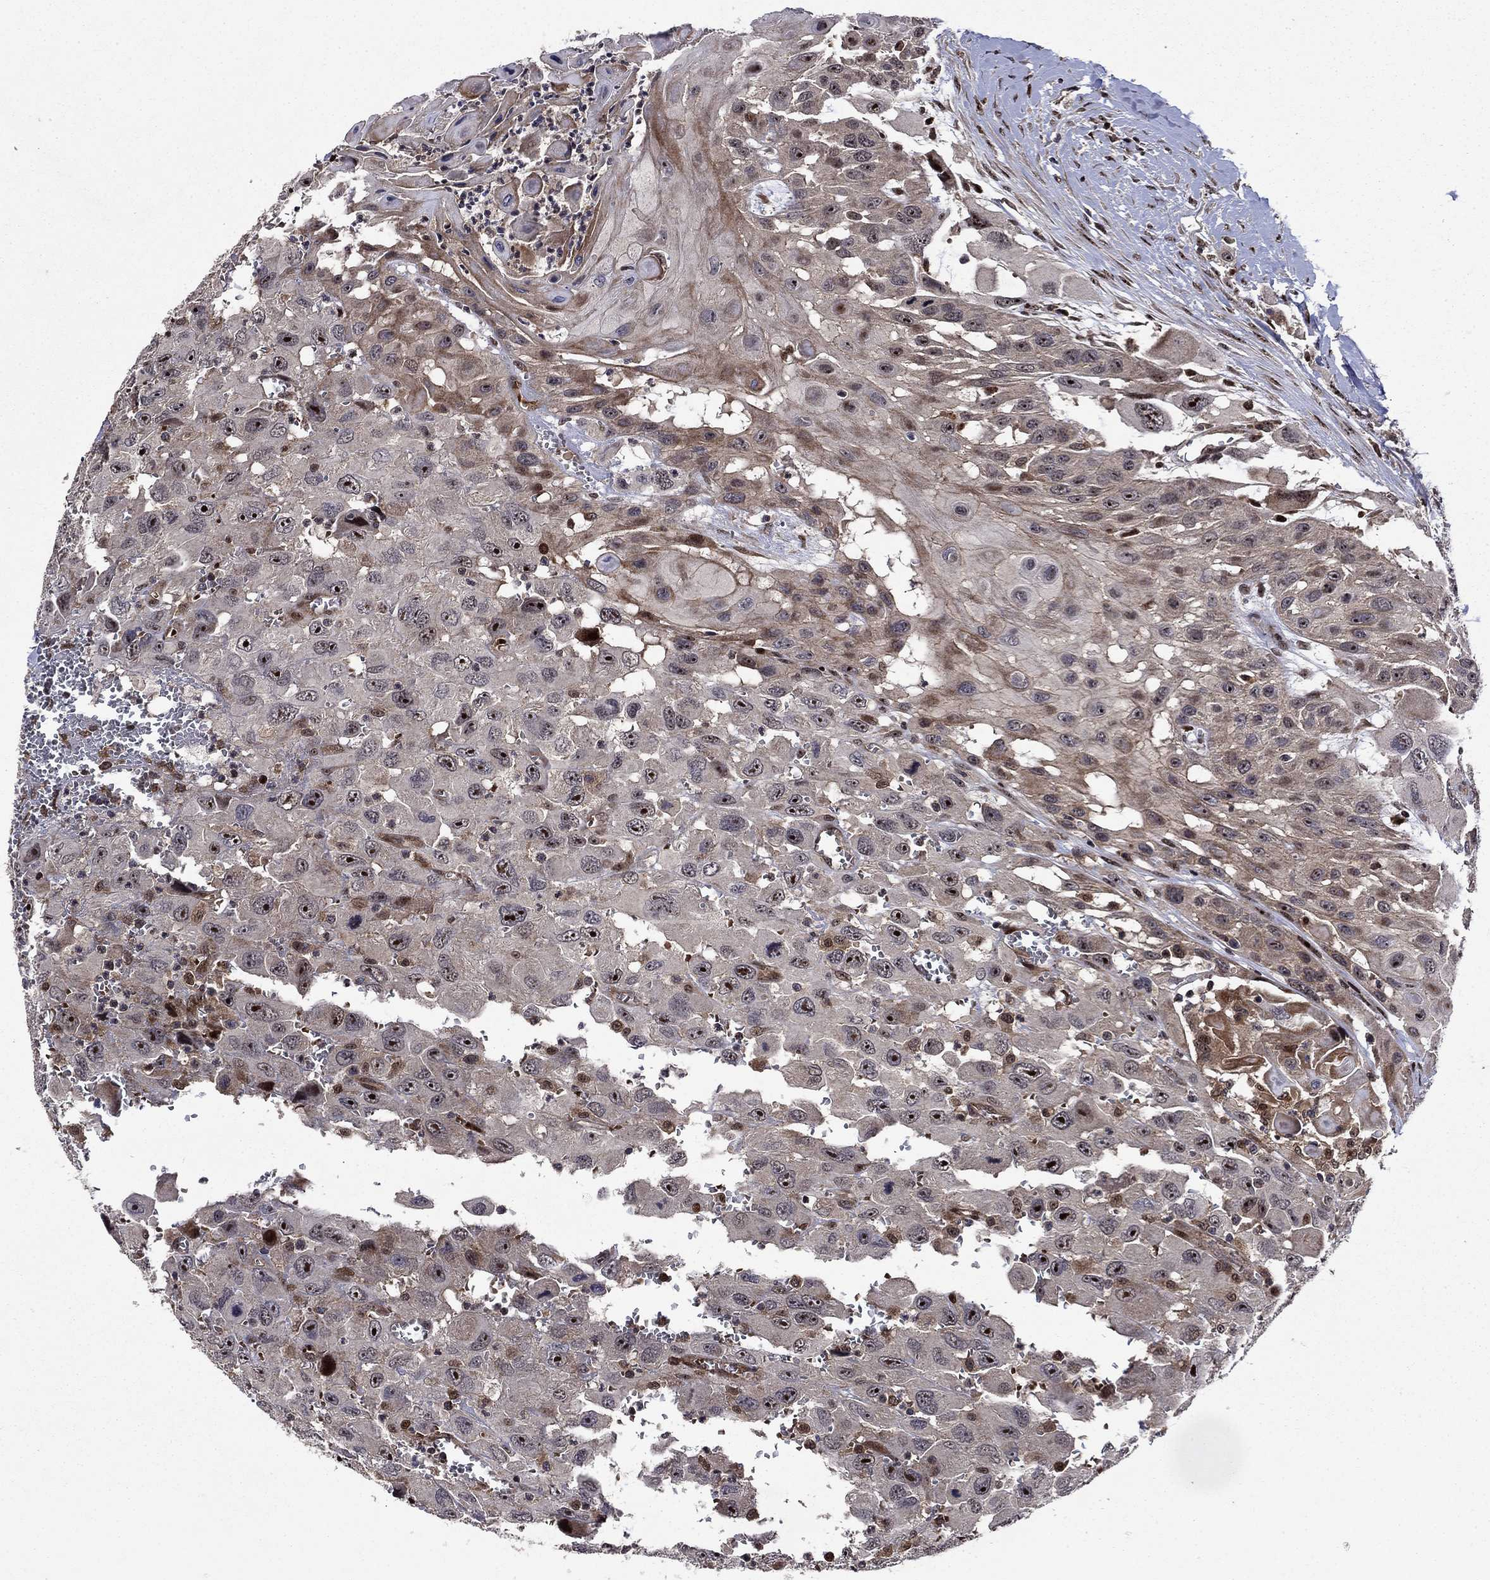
{"staining": {"intensity": "strong", "quantity": "25%-75%", "location": "nuclear"}, "tissue": "head and neck cancer", "cell_type": "Tumor cells", "image_type": "cancer", "snomed": [{"axis": "morphology", "description": "Squamous cell carcinoma, NOS"}, {"axis": "morphology", "description": "Squamous cell carcinoma, metastatic, NOS"}, {"axis": "topography", "description": "Oral tissue"}, {"axis": "topography", "description": "Head-Neck"}], "caption": "Head and neck cancer was stained to show a protein in brown. There is high levels of strong nuclear positivity in about 25%-75% of tumor cells.", "gene": "AGTPBP1", "patient": {"sex": "female", "age": 85}}